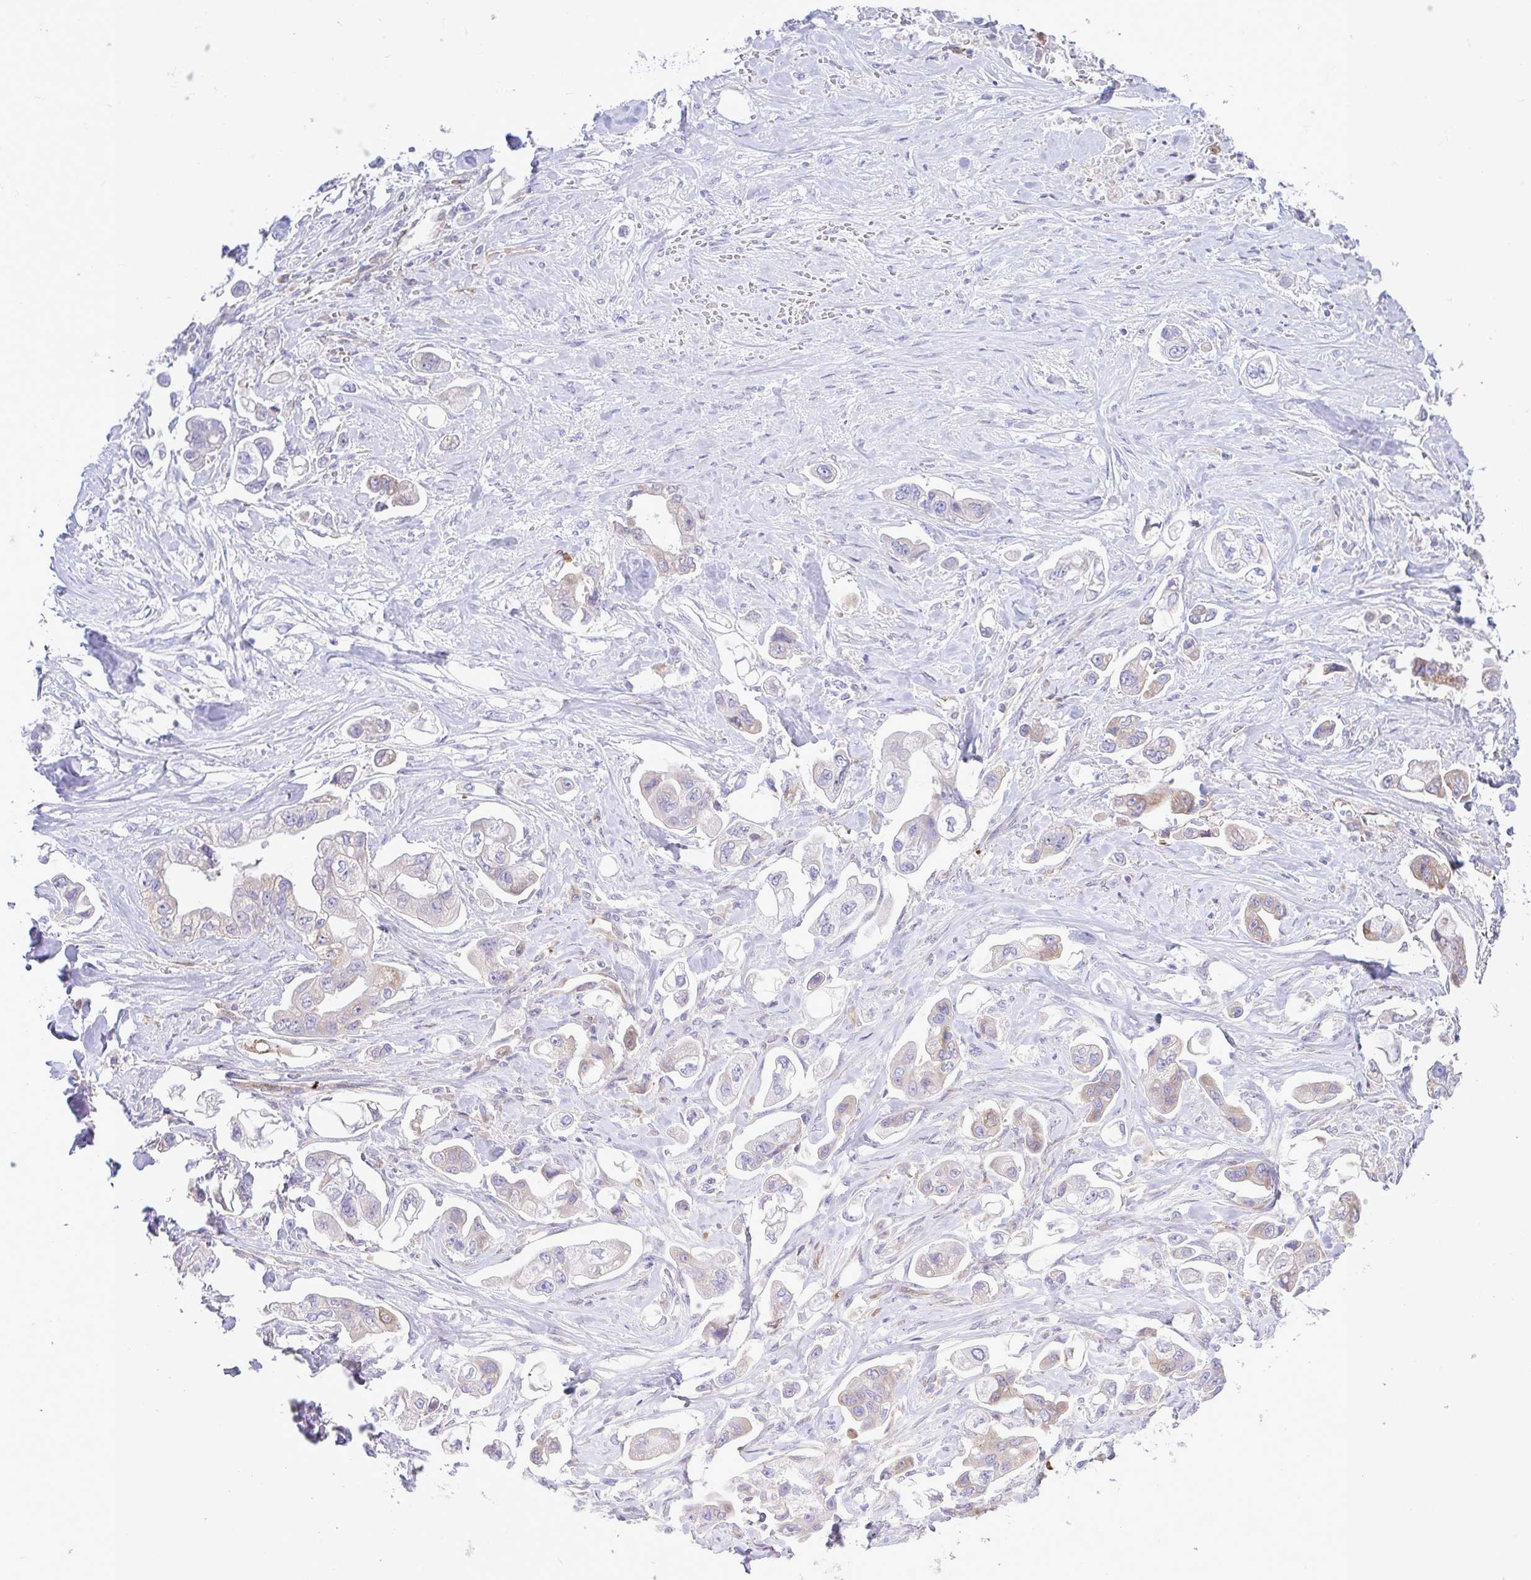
{"staining": {"intensity": "weak", "quantity": "<25%", "location": "cytoplasmic/membranous"}, "tissue": "stomach cancer", "cell_type": "Tumor cells", "image_type": "cancer", "snomed": [{"axis": "morphology", "description": "Adenocarcinoma, NOS"}, {"axis": "topography", "description": "Stomach"}], "caption": "A high-resolution histopathology image shows immunohistochemistry (IHC) staining of stomach adenocarcinoma, which demonstrates no significant expression in tumor cells. (Brightfield microscopy of DAB IHC at high magnification).", "gene": "EEF1A2", "patient": {"sex": "male", "age": 62}}